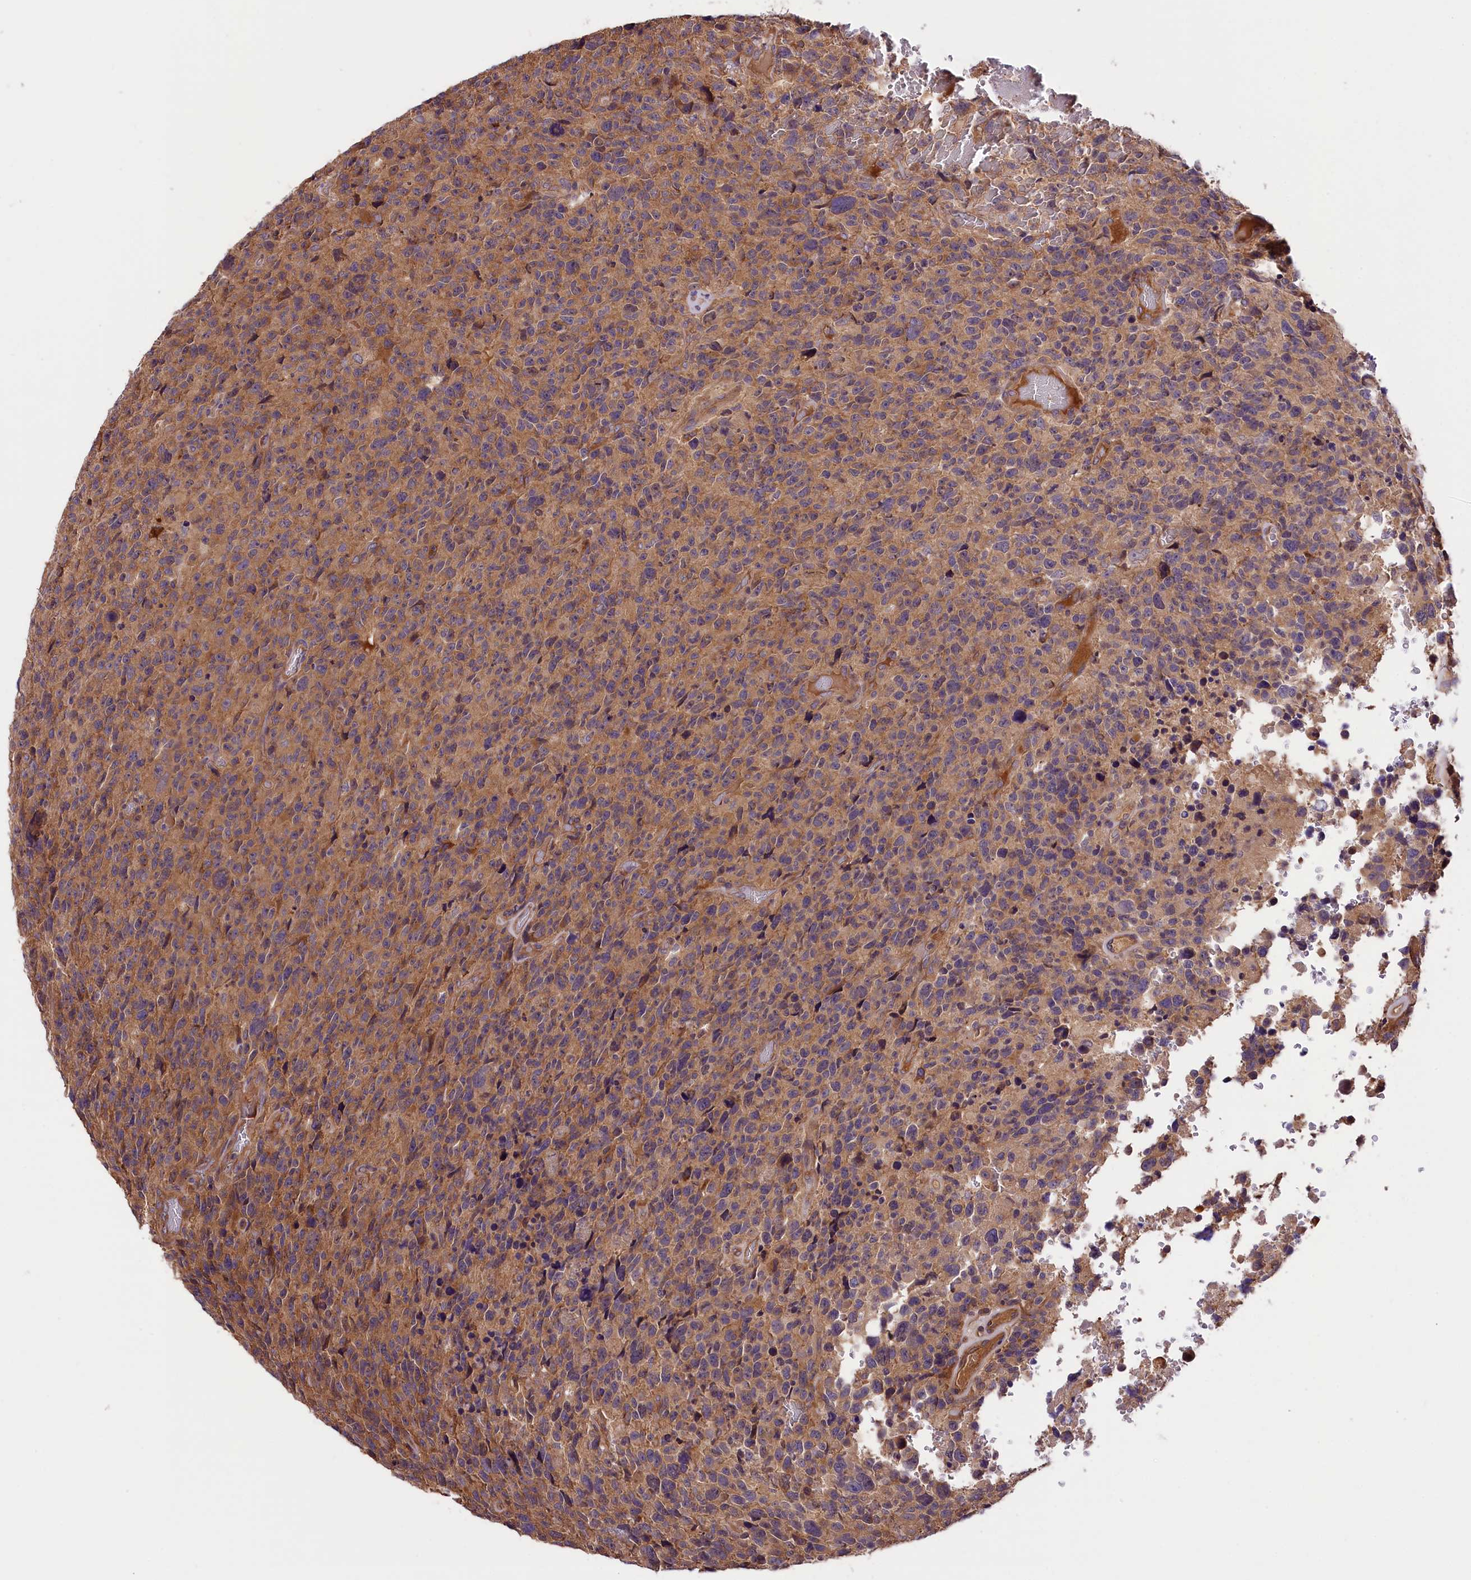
{"staining": {"intensity": "moderate", "quantity": ">75%", "location": "cytoplasmic/membranous"}, "tissue": "glioma", "cell_type": "Tumor cells", "image_type": "cancer", "snomed": [{"axis": "morphology", "description": "Glioma, malignant, High grade"}, {"axis": "topography", "description": "Brain"}], "caption": "Malignant glioma (high-grade) stained for a protein (brown) demonstrates moderate cytoplasmic/membranous positive positivity in about >75% of tumor cells.", "gene": "SETD6", "patient": {"sex": "male", "age": 69}}